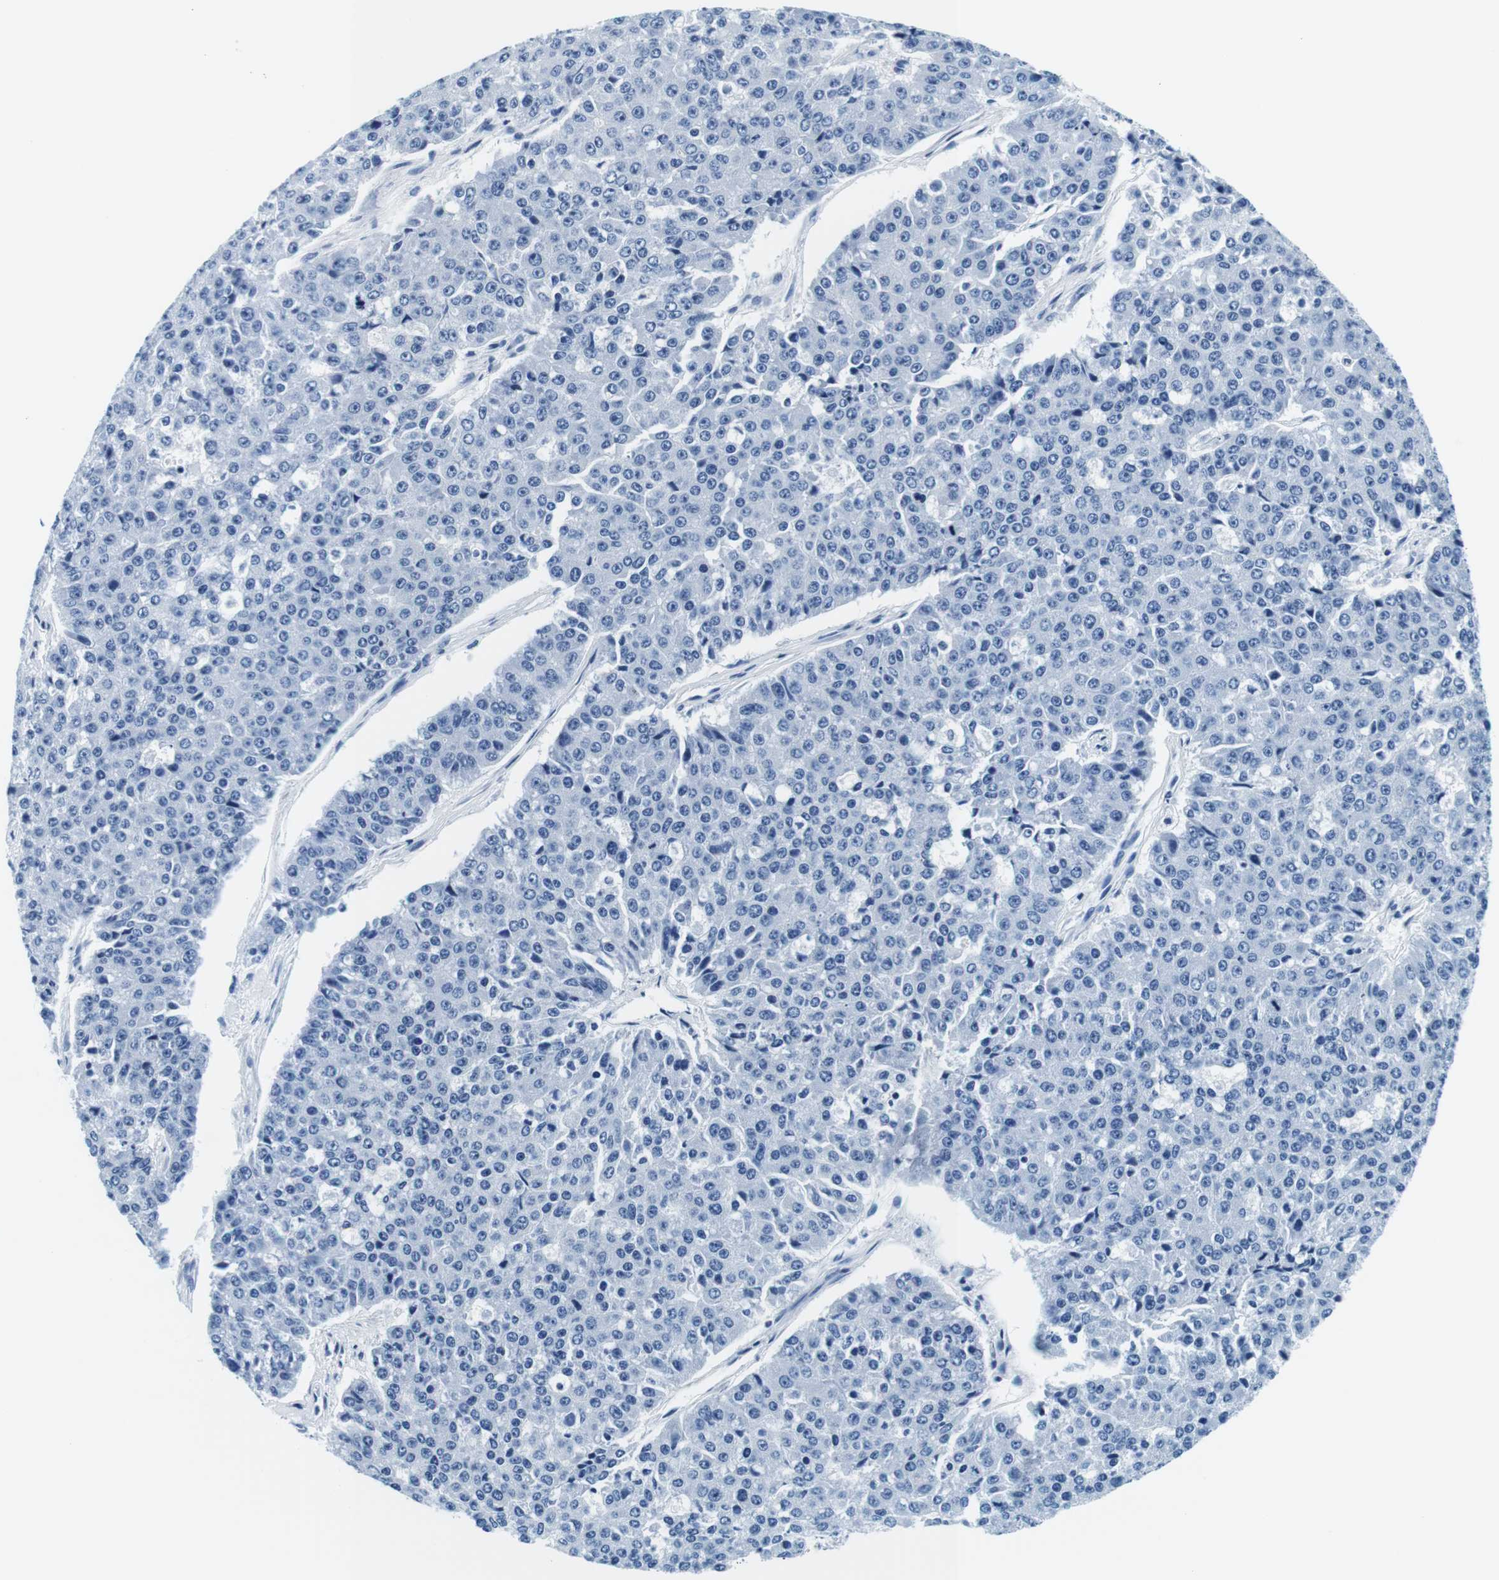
{"staining": {"intensity": "negative", "quantity": "none", "location": "none"}, "tissue": "pancreatic cancer", "cell_type": "Tumor cells", "image_type": "cancer", "snomed": [{"axis": "morphology", "description": "Adenocarcinoma, NOS"}, {"axis": "topography", "description": "Pancreas"}], "caption": "This is a image of IHC staining of adenocarcinoma (pancreatic), which shows no staining in tumor cells.", "gene": "ELANE", "patient": {"sex": "male", "age": 50}}